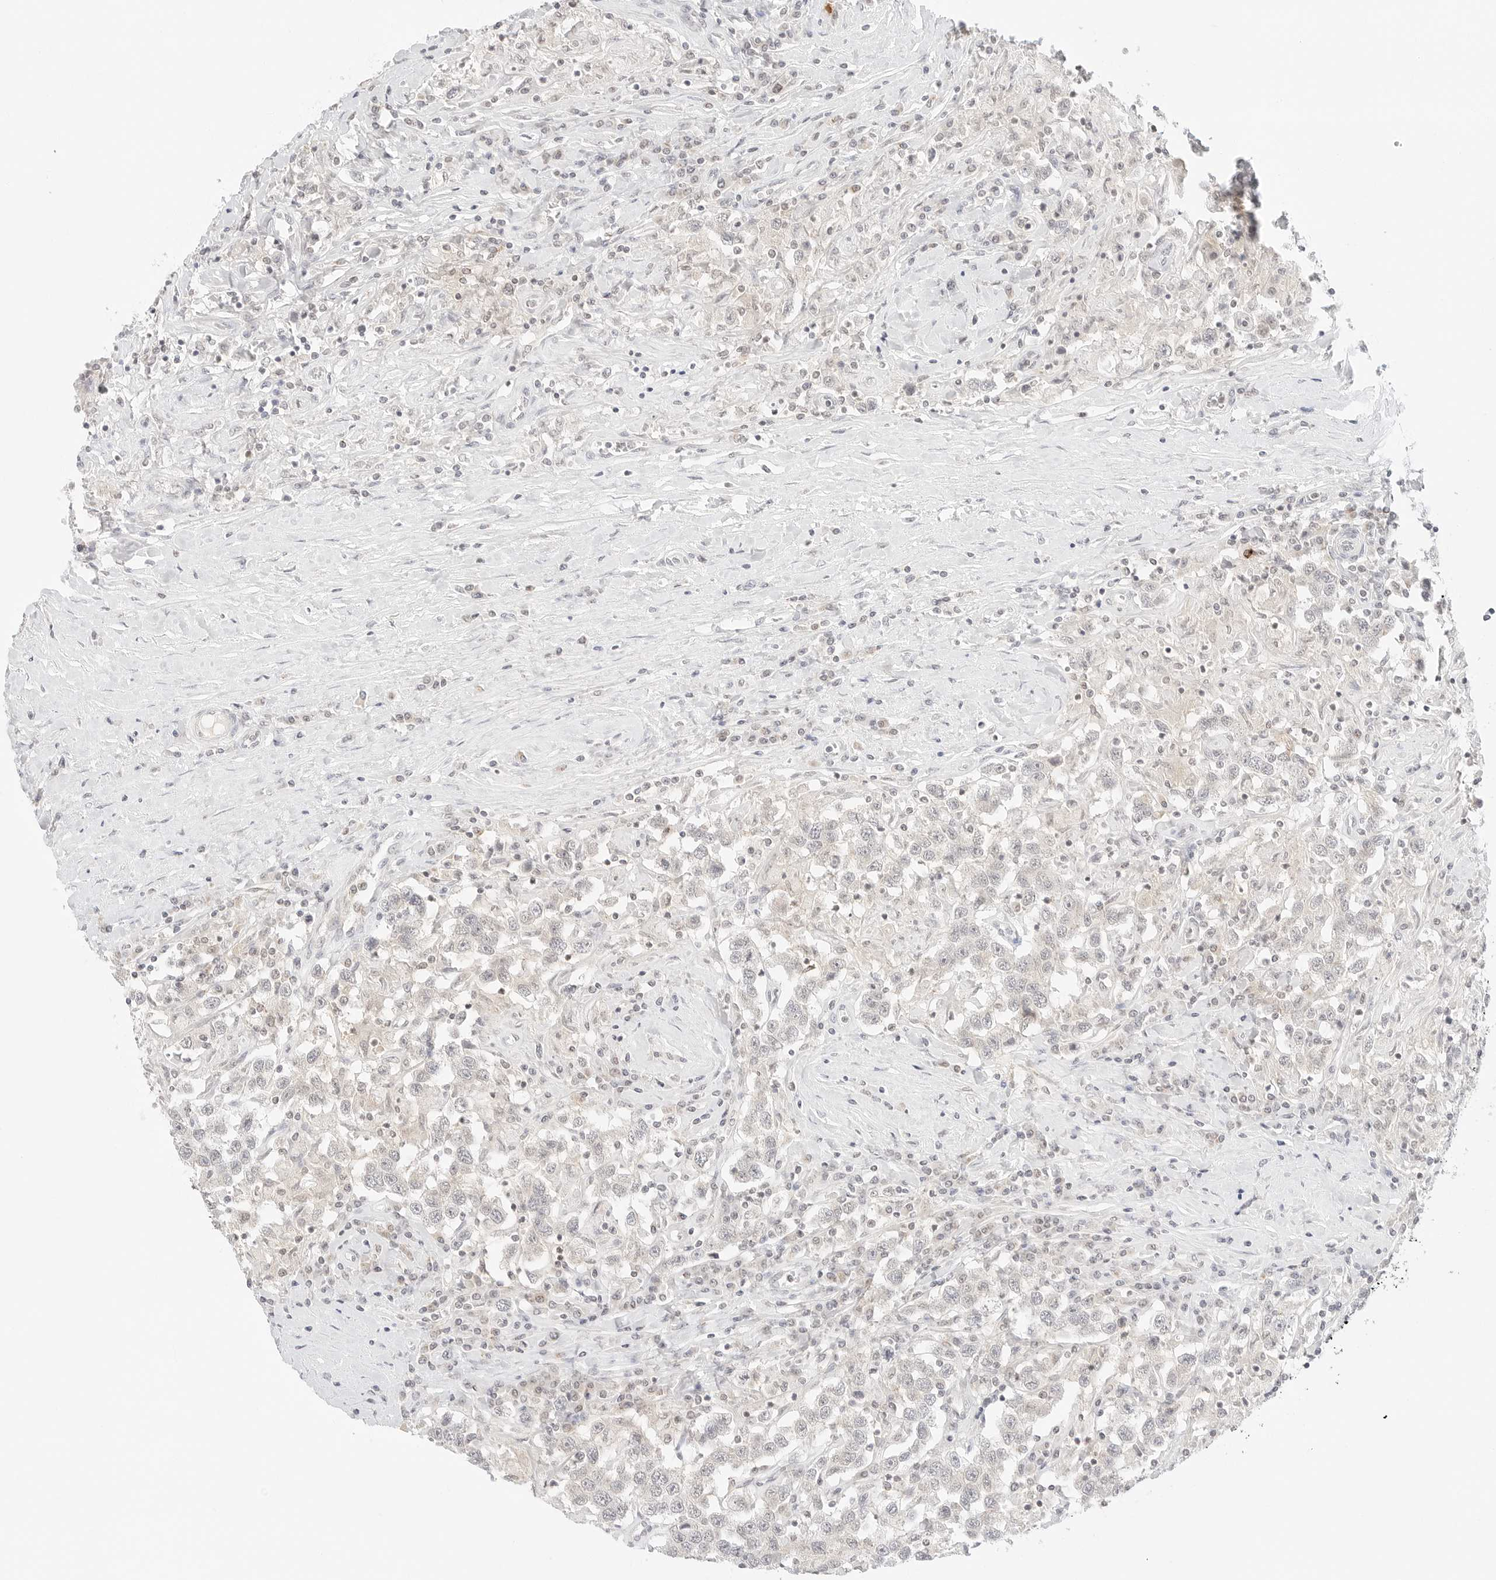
{"staining": {"intensity": "negative", "quantity": "none", "location": "none"}, "tissue": "testis cancer", "cell_type": "Tumor cells", "image_type": "cancer", "snomed": [{"axis": "morphology", "description": "Seminoma, NOS"}, {"axis": "topography", "description": "Testis"}], "caption": "DAB (3,3'-diaminobenzidine) immunohistochemical staining of testis cancer demonstrates no significant positivity in tumor cells.", "gene": "GNAS", "patient": {"sex": "male", "age": 41}}